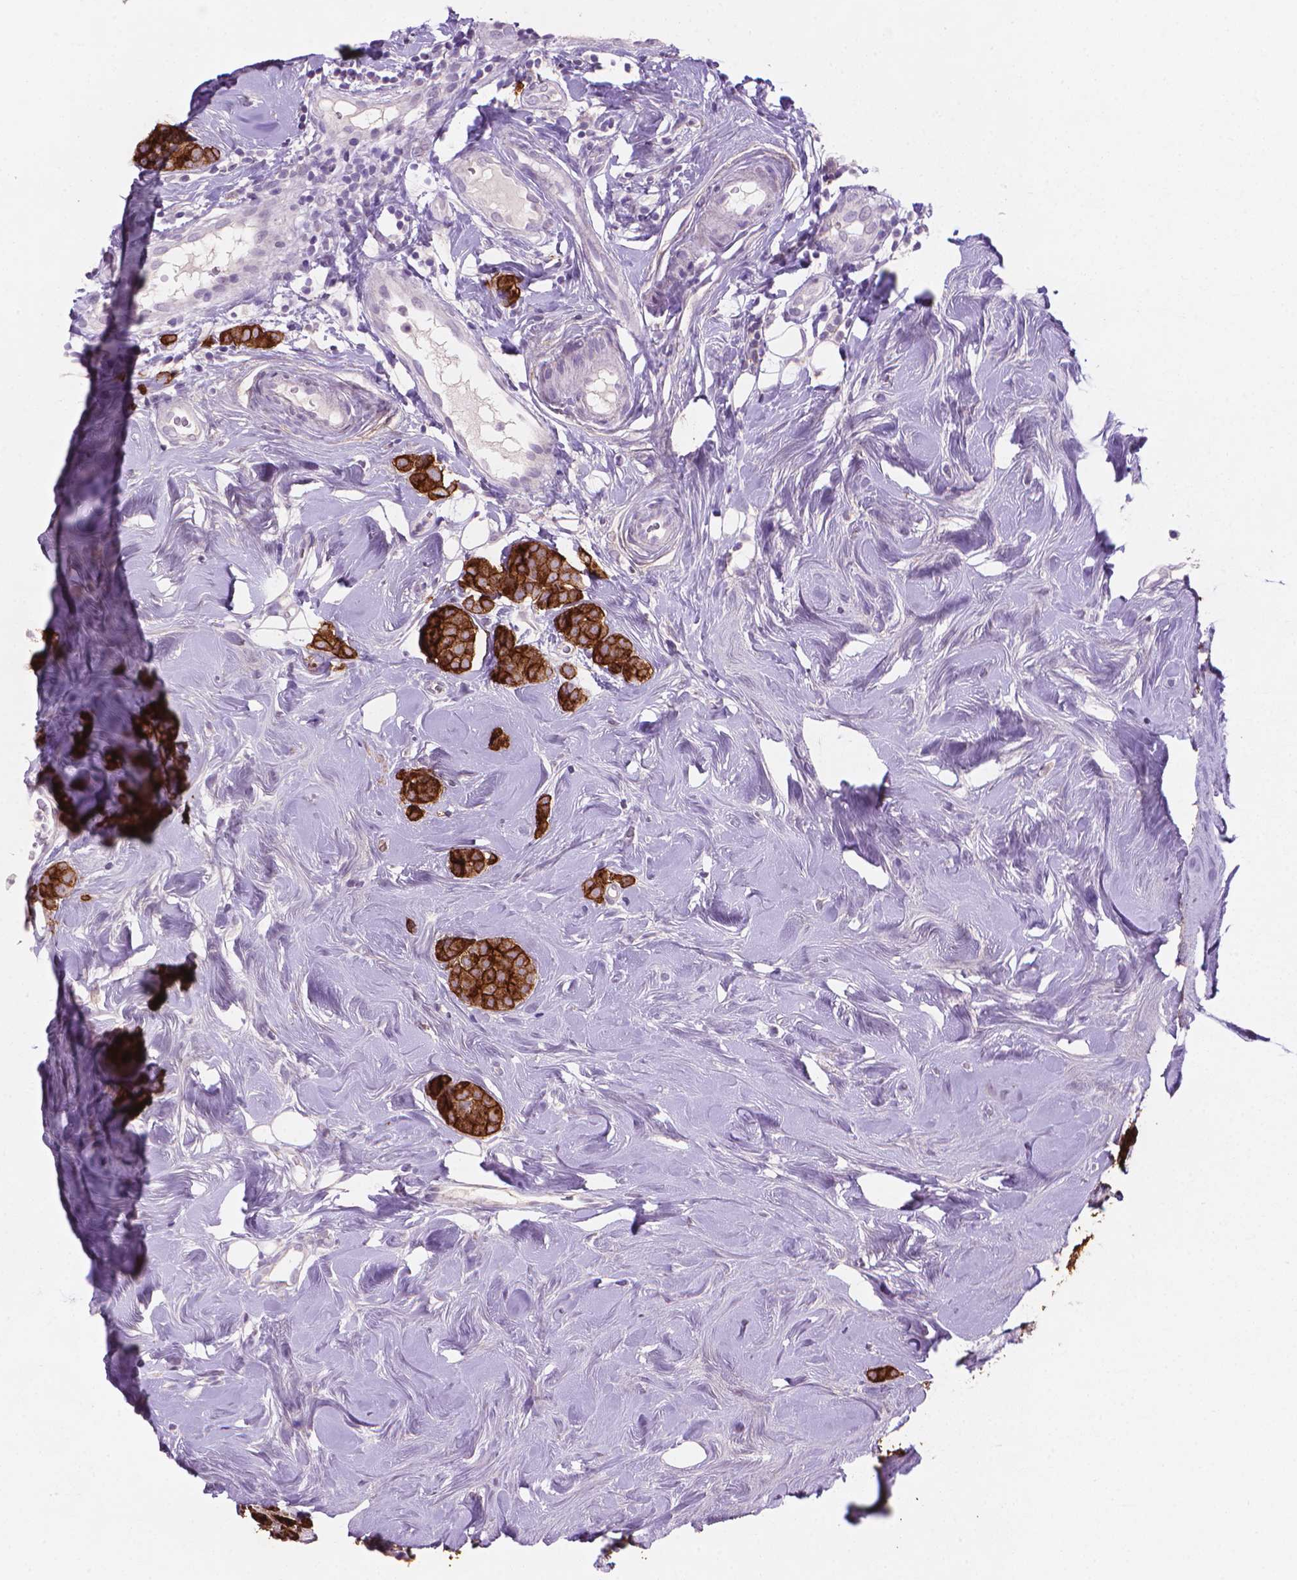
{"staining": {"intensity": "strong", "quantity": ">75%", "location": "cytoplasmic/membranous"}, "tissue": "breast cancer", "cell_type": "Tumor cells", "image_type": "cancer", "snomed": [{"axis": "morphology", "description": "Lobular carcinoma"}, {"axis": "topography", "description": "Breast"}], "caption": "The histopathology image reveals staining of lobular carcinoma (breast), revealing strong cytoplasmic/membranous protein staining (brown color) within tumor cells. (DAB (3,3'-diaminobenzidine) = brown stain, brightfield microscopy at high magnification).", "gene": "MUC1", "patient": {"sex": "female", "age": 49}}